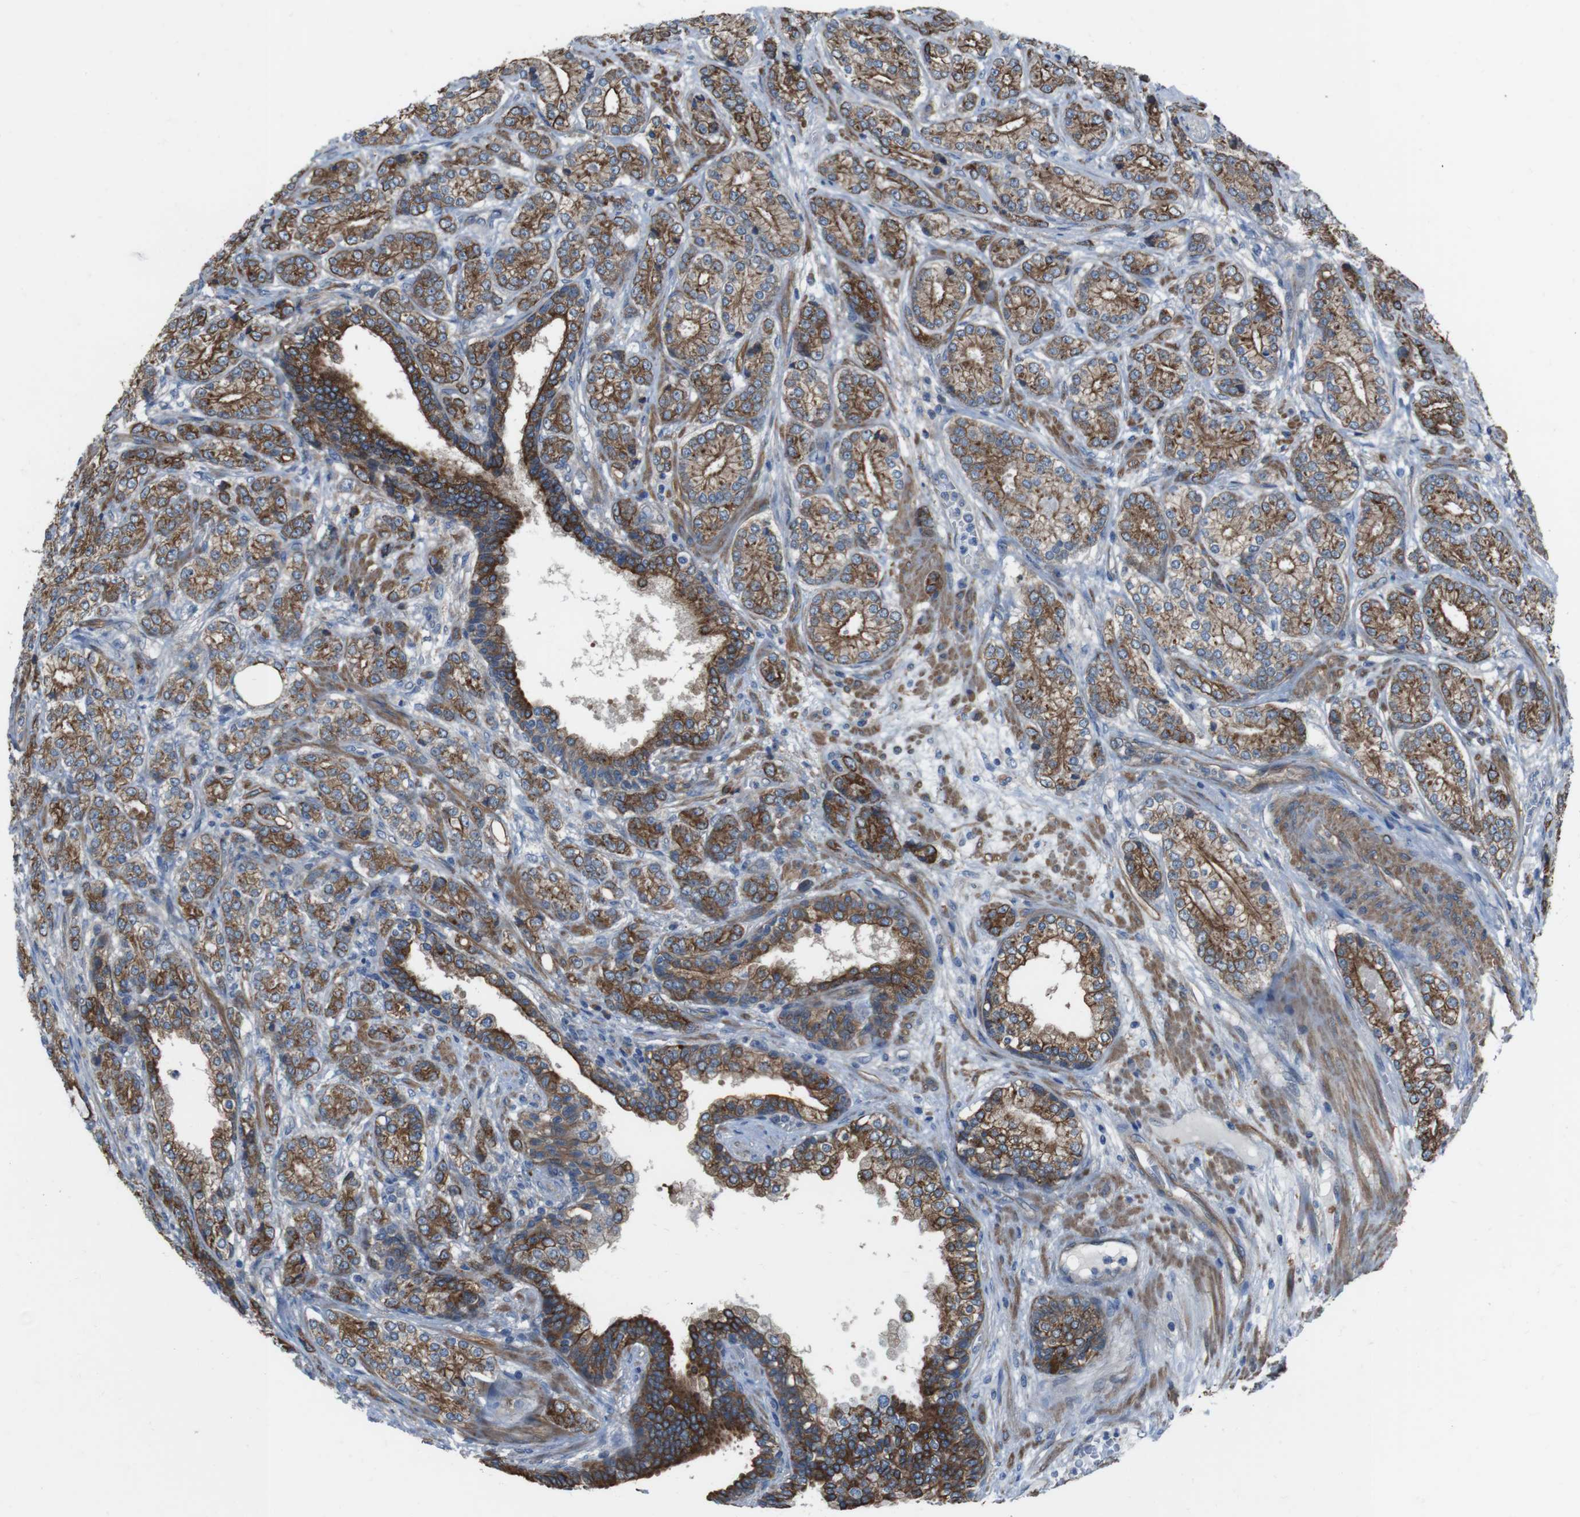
{"staining": {"intensity": "moderate", "quantity": ">75%", "location": "cytoplasmic/membranous"}, "tissue": "prostate cancer", "cell_type": "Tumor cells", "image_type": "cancer", "snomed": [{"axis": "morphology", "description": "Adenocarcinoma, High grade"}, {"axis": "topography", "description": "Prostate"}], "caption": "Prostate cancer (high-grade adenocarcinoma) was stained to show a protein in brown. There is medium levels of moderate cytoplasmic/membranous expression in about >75% of tumor cells.", "gene": "FAM174B", "patient": {"sex": "male", "age": 61}}